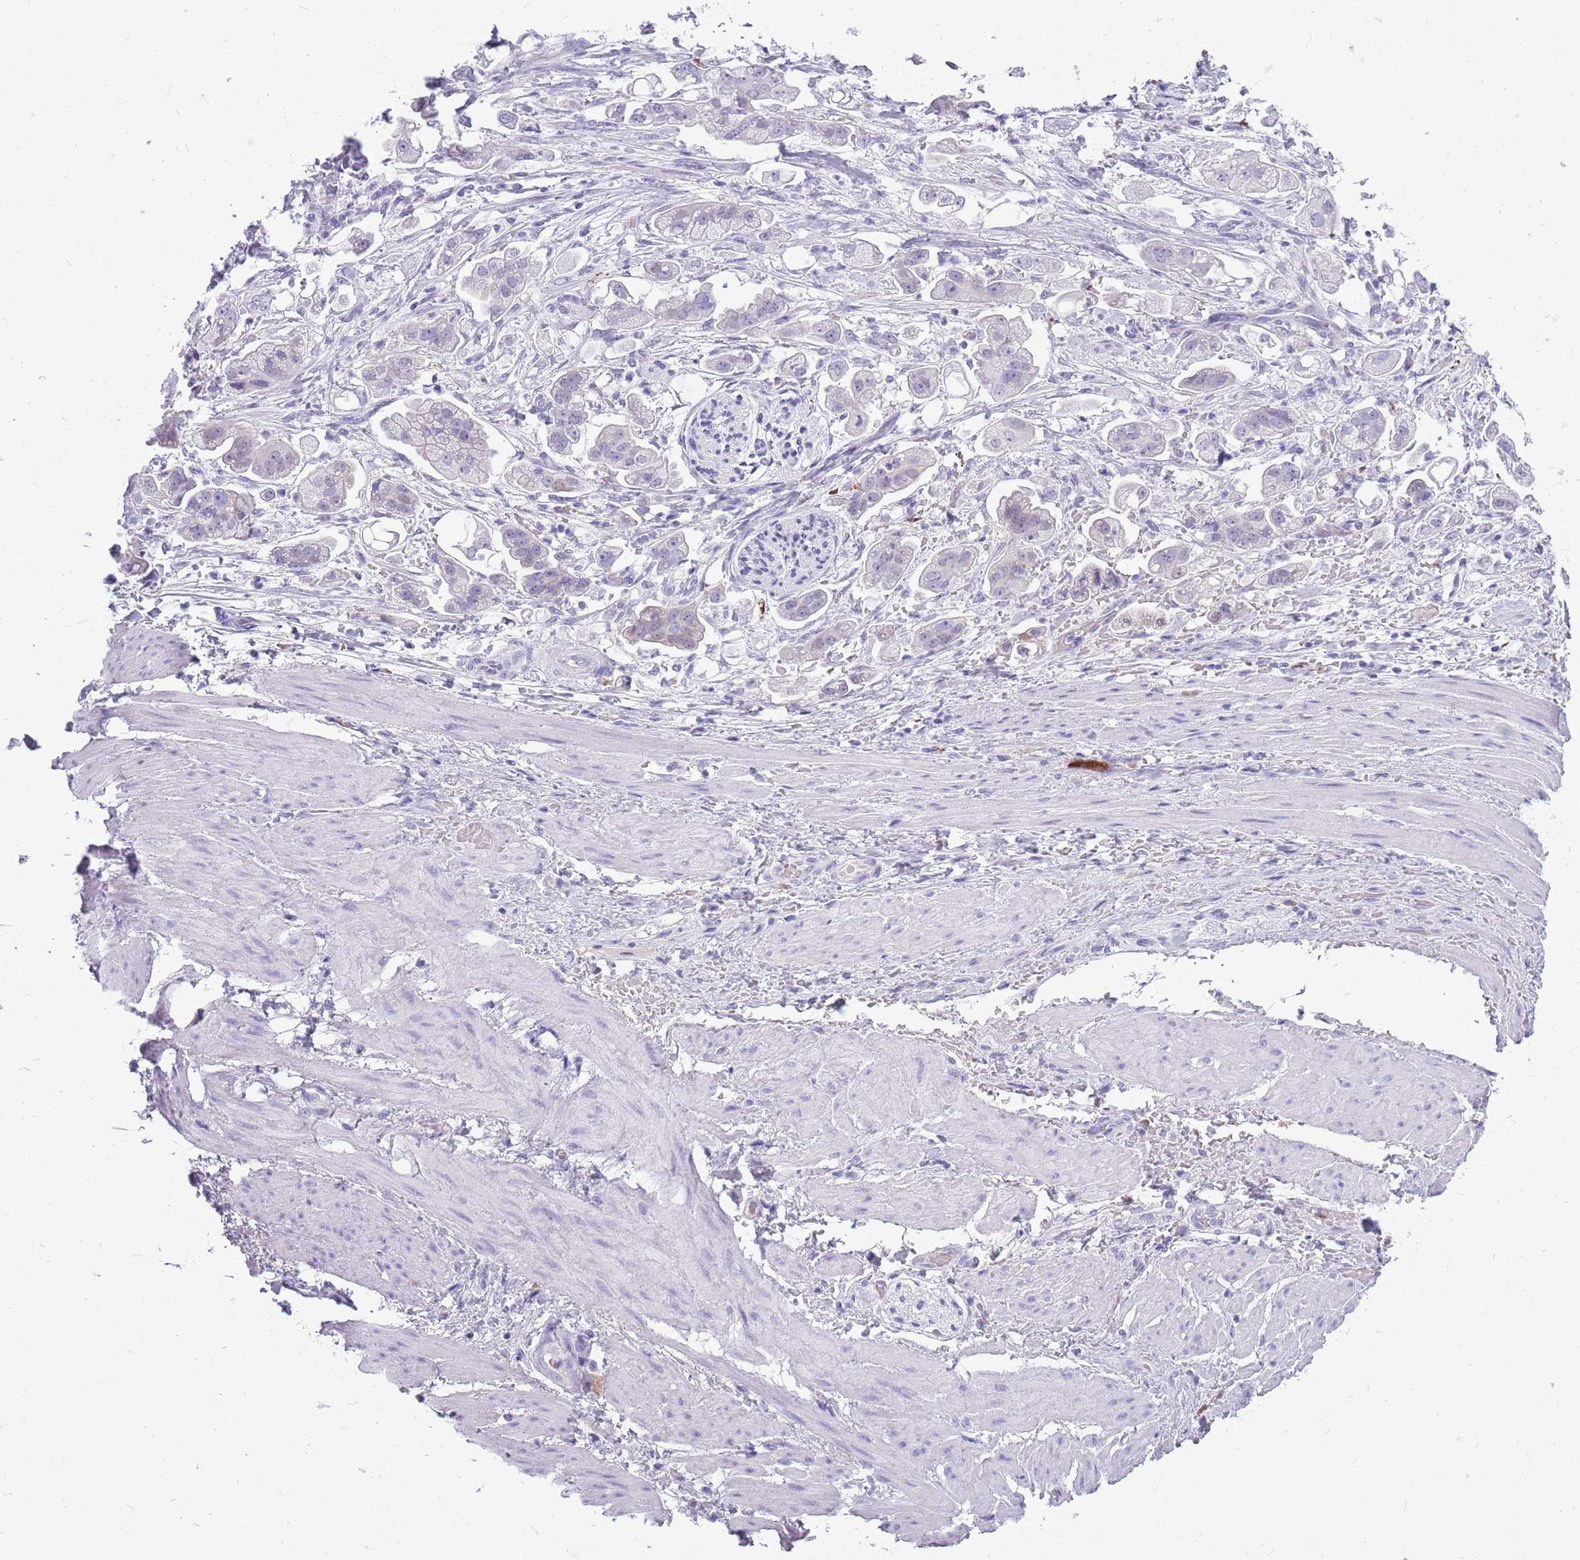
{"staining": {"intensity": "weak", "quantity": "<25%", "location": "cytoplasmic/membranous"}, "tissue": "stomach cancer", "cell_type": "Tumor cells", "image_type": "cancer", "snomed": [{"axis": "morphology", "description": "Adenocarcinoma, NOS"}, {"axis": "topography", "description": "Stomach"}], "caption": "Tumor cells show no significant protein staining in stomach cancer.", "gene": "ZNF425", "patient": {"sex": "male", "age": 62}}